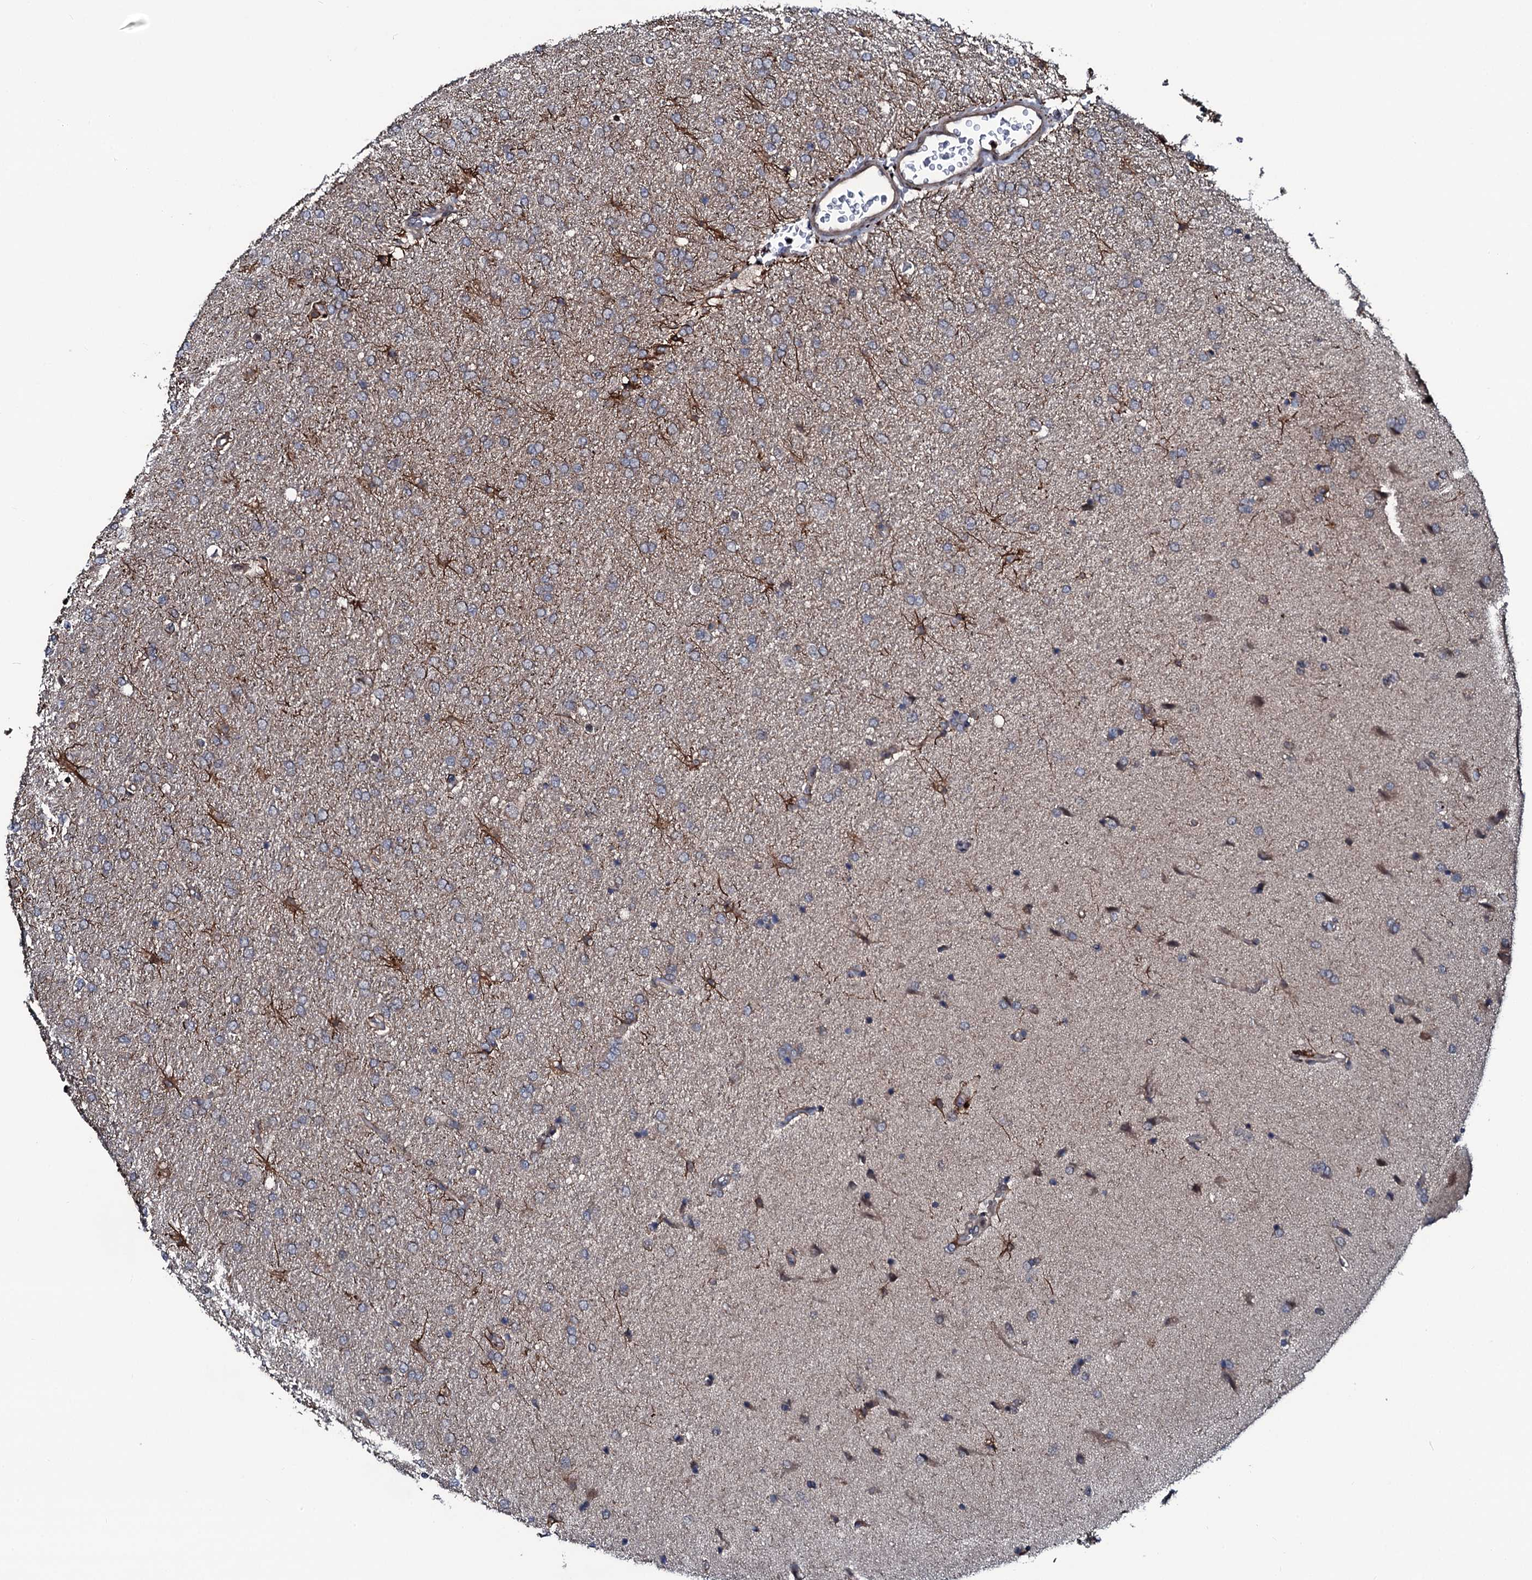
{"staining": {"intensity": "weak", "quantity": "25%-75%", "location": "cytoplasmic/membranous"}, "tissue": "glioma", "cell_type": "Tumor cells", "image_type": "cancer", "snomed": [{"axis": "morphology", "description": "Glioma, malignant, High grade"}, {"axis": "topography", "description": "Brain"}], "caption": "This photomicrograph displays malignant high-grade glioma stained with immunohistochemistry to label a protein in brown. The cytoplasmic/membranous of tumor cells show weak positivity for the protein. Nuclei are counter-stained blue.", "gene": "OGFOD2", "patient": {"sex": "male", "age": 72}}